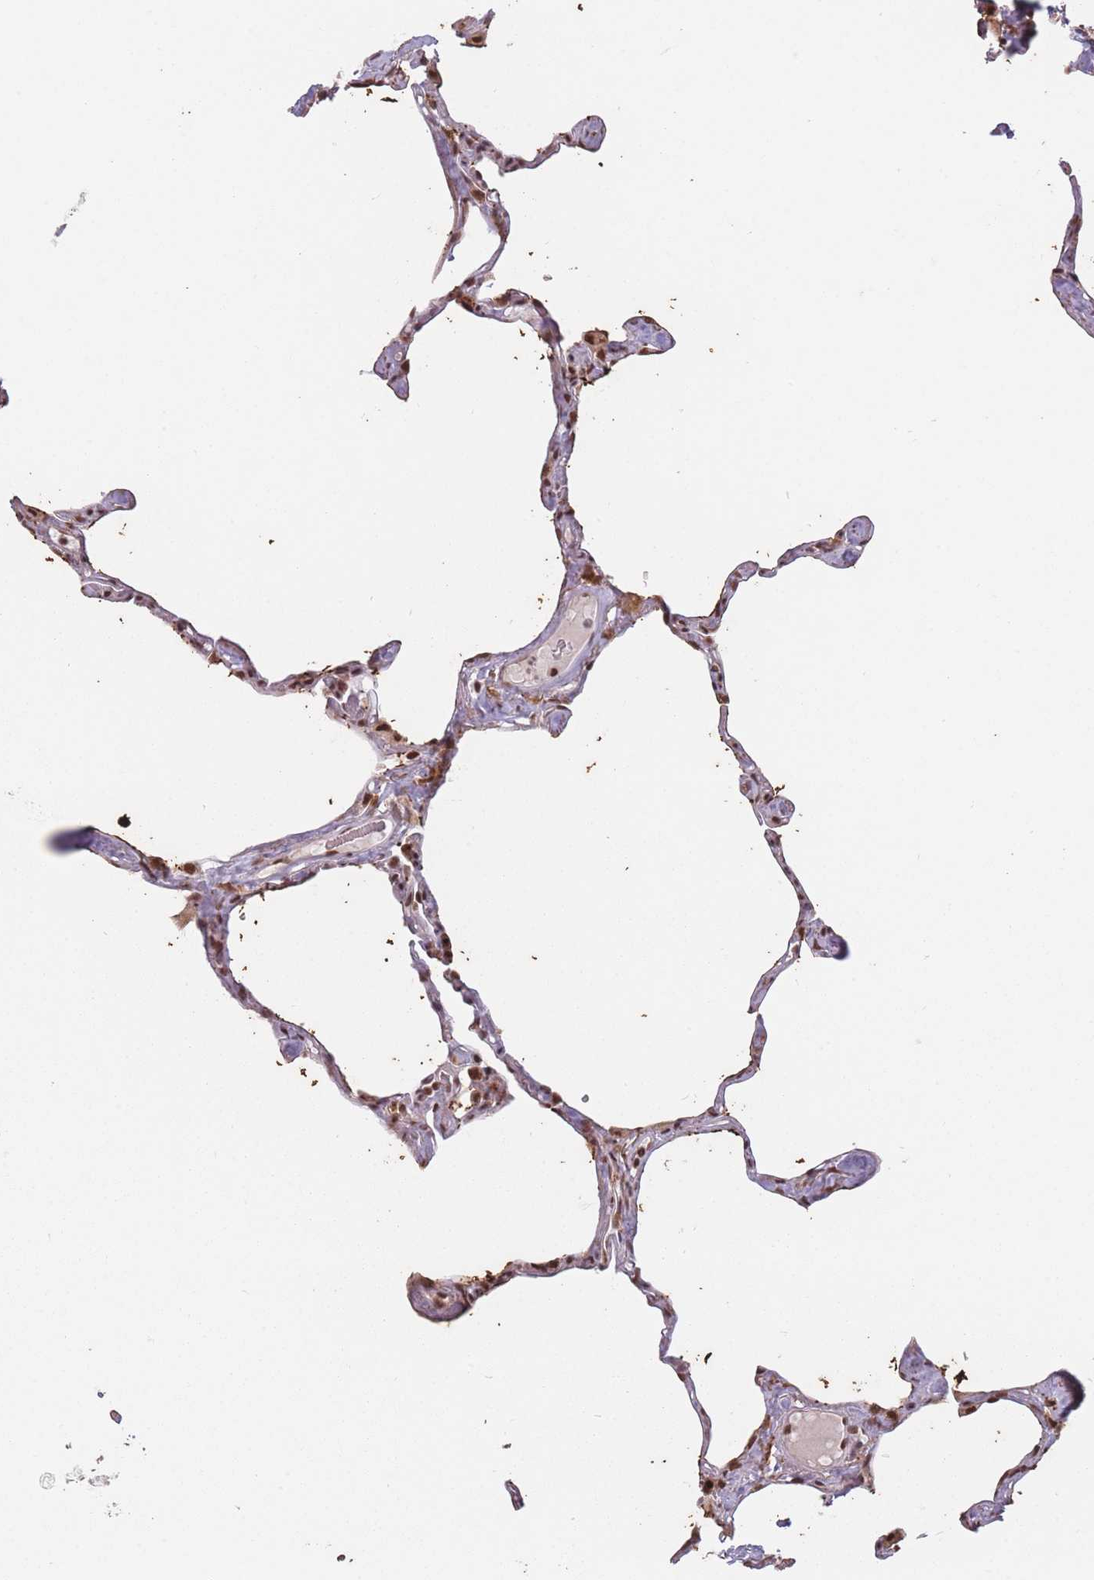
{"staining": {"intensity": "moderate", "quantity": "25%-75%", "location": "cytoplasmic/membranous,nuclear"}, "tissue": "lung", "cell_type": "Alveolar cells", "image_type": "normal", "snomed": [{"axis": "morphology", "description": "Normal tissue, NOS"}, {"axis": "topography", "description": "Lung"}], "caption": "Alveolar cells display medium levels of moderate cytoplasmic/membranous,nuclear staining in approximately 25%-75% of cells in normal human lung.", "gene": "SUPT6H", "patient": {"sex": "male", "age": 65}}